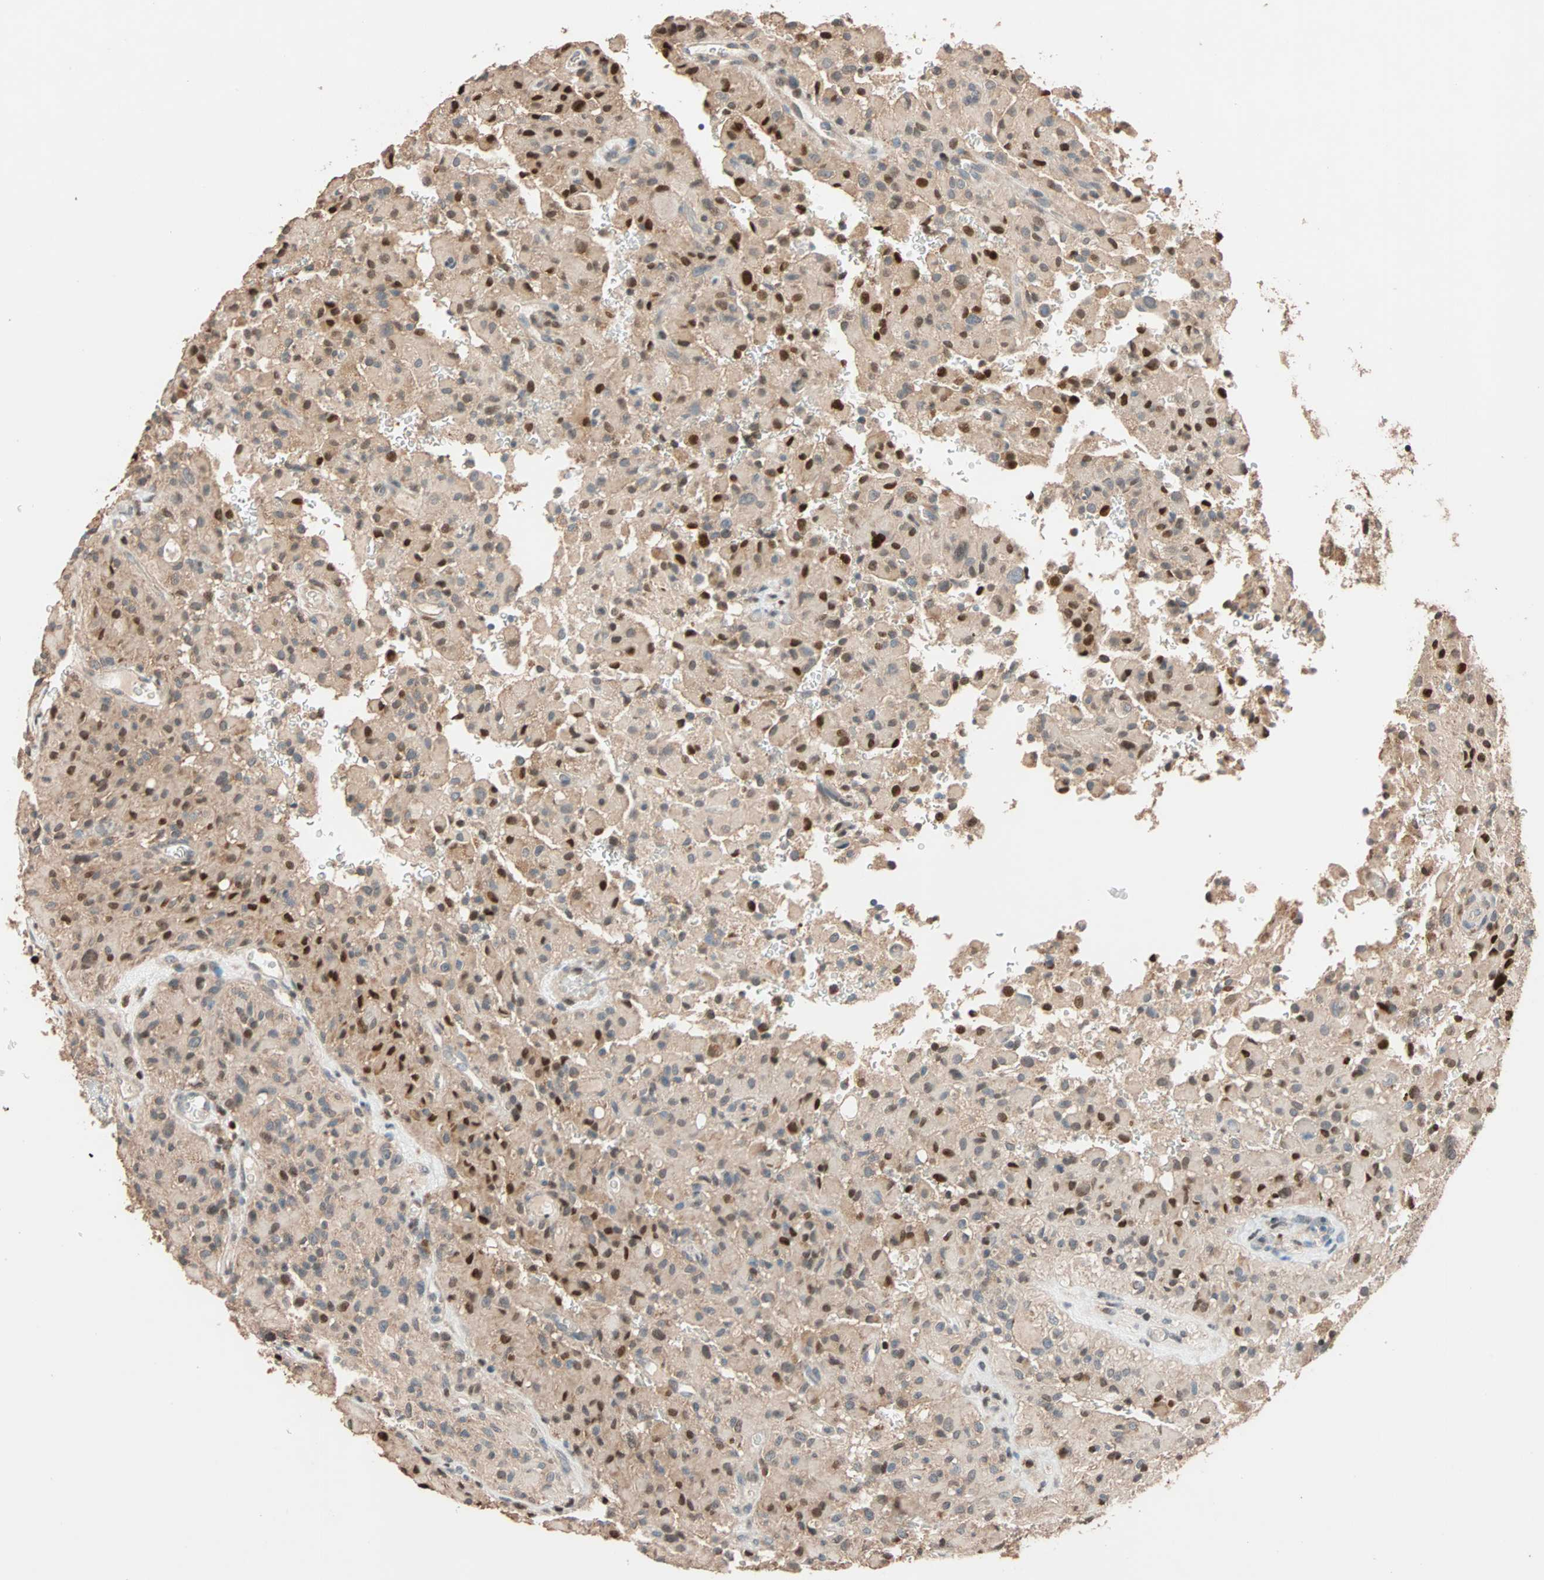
{"staining": {"intensity": "strong", "quantity": ">75%", "location": "cytoplasmic/membranous,nuclear"}, "tissue": "glioma", "cell_type": "Tumor cells", "image_type": "cancer", "snomed": [{"axis": "morphology", "description": "Glioma, malignant, High grade"}, {"axis": "topography", "description": "Brain"}], "caption": "DAB immunohistochemical staining of glioma displays strong cytoplasmic/membranous and nuclear protein positivity in about >75% of tumor cells.", "gene": "HECW1", "patient": {"sex": "male", "age": 71}}